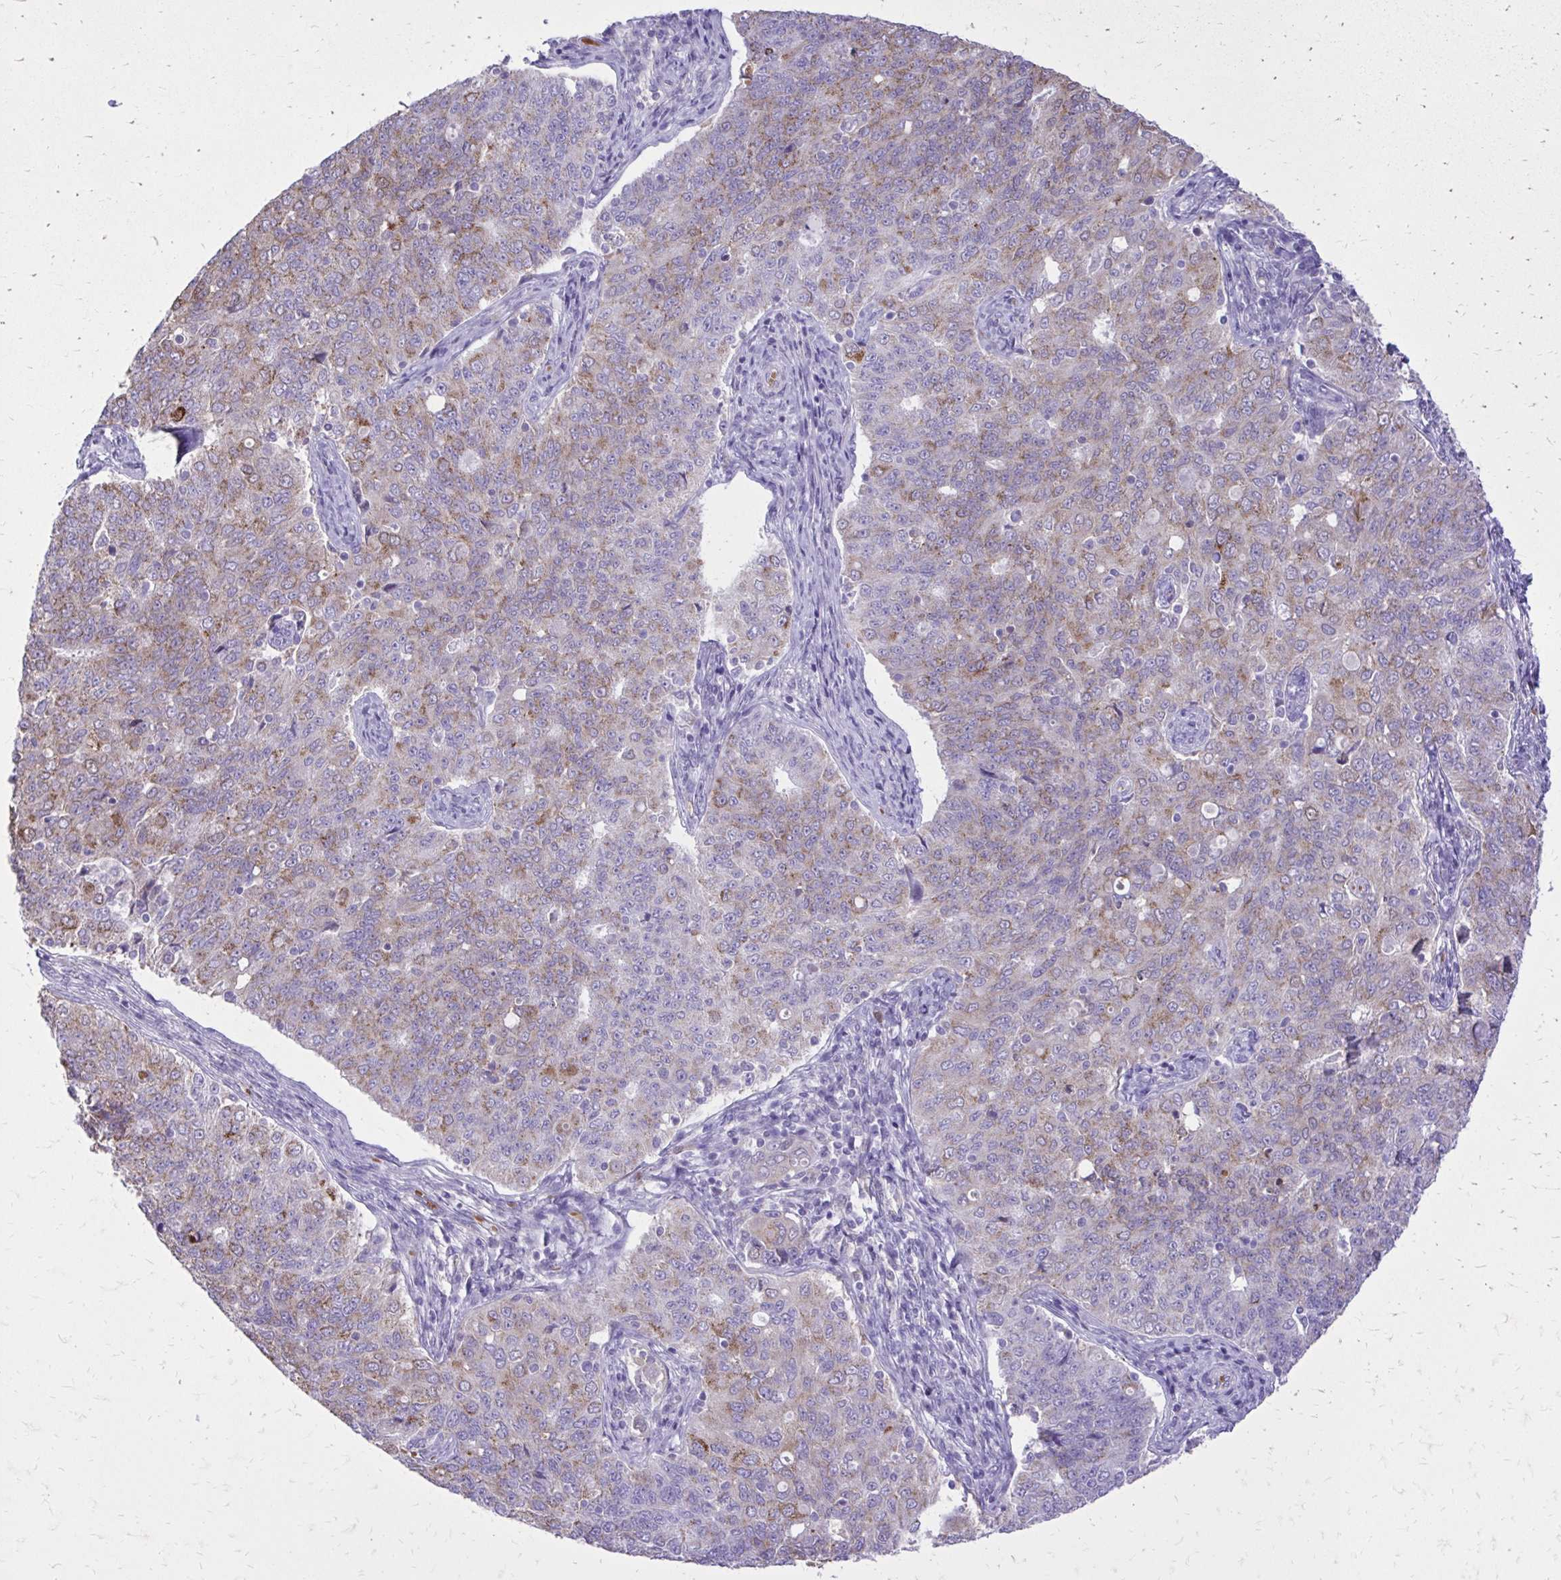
{"staining": {"intensity": "weak", "quantity": "25%-75%", "location": "cytoplasmic/membranous"}, "tissue": "endometrial cancer", "cell_type": "Tumor cells", "image_type": "cancer", "snomed": [{"axis": "morphology", "description": "Adenocarcinoma, NOS"}, {"axis": "topography", "description": "Endometrium"}], "caption": "Immunohistochemistry staining of endometrial cancer, which shows low levels of weak cytoplasmic/membranous staining in about 25%-75% of tumor cells indicating weak cytoplasmic/membranous protein staining. The staining was performed using DAB (brown) for protein detection and nuclei were counterstained in hematoxylin (blue).", "gene": "CAT", "patient": {"sex": "female", "age": 43}}